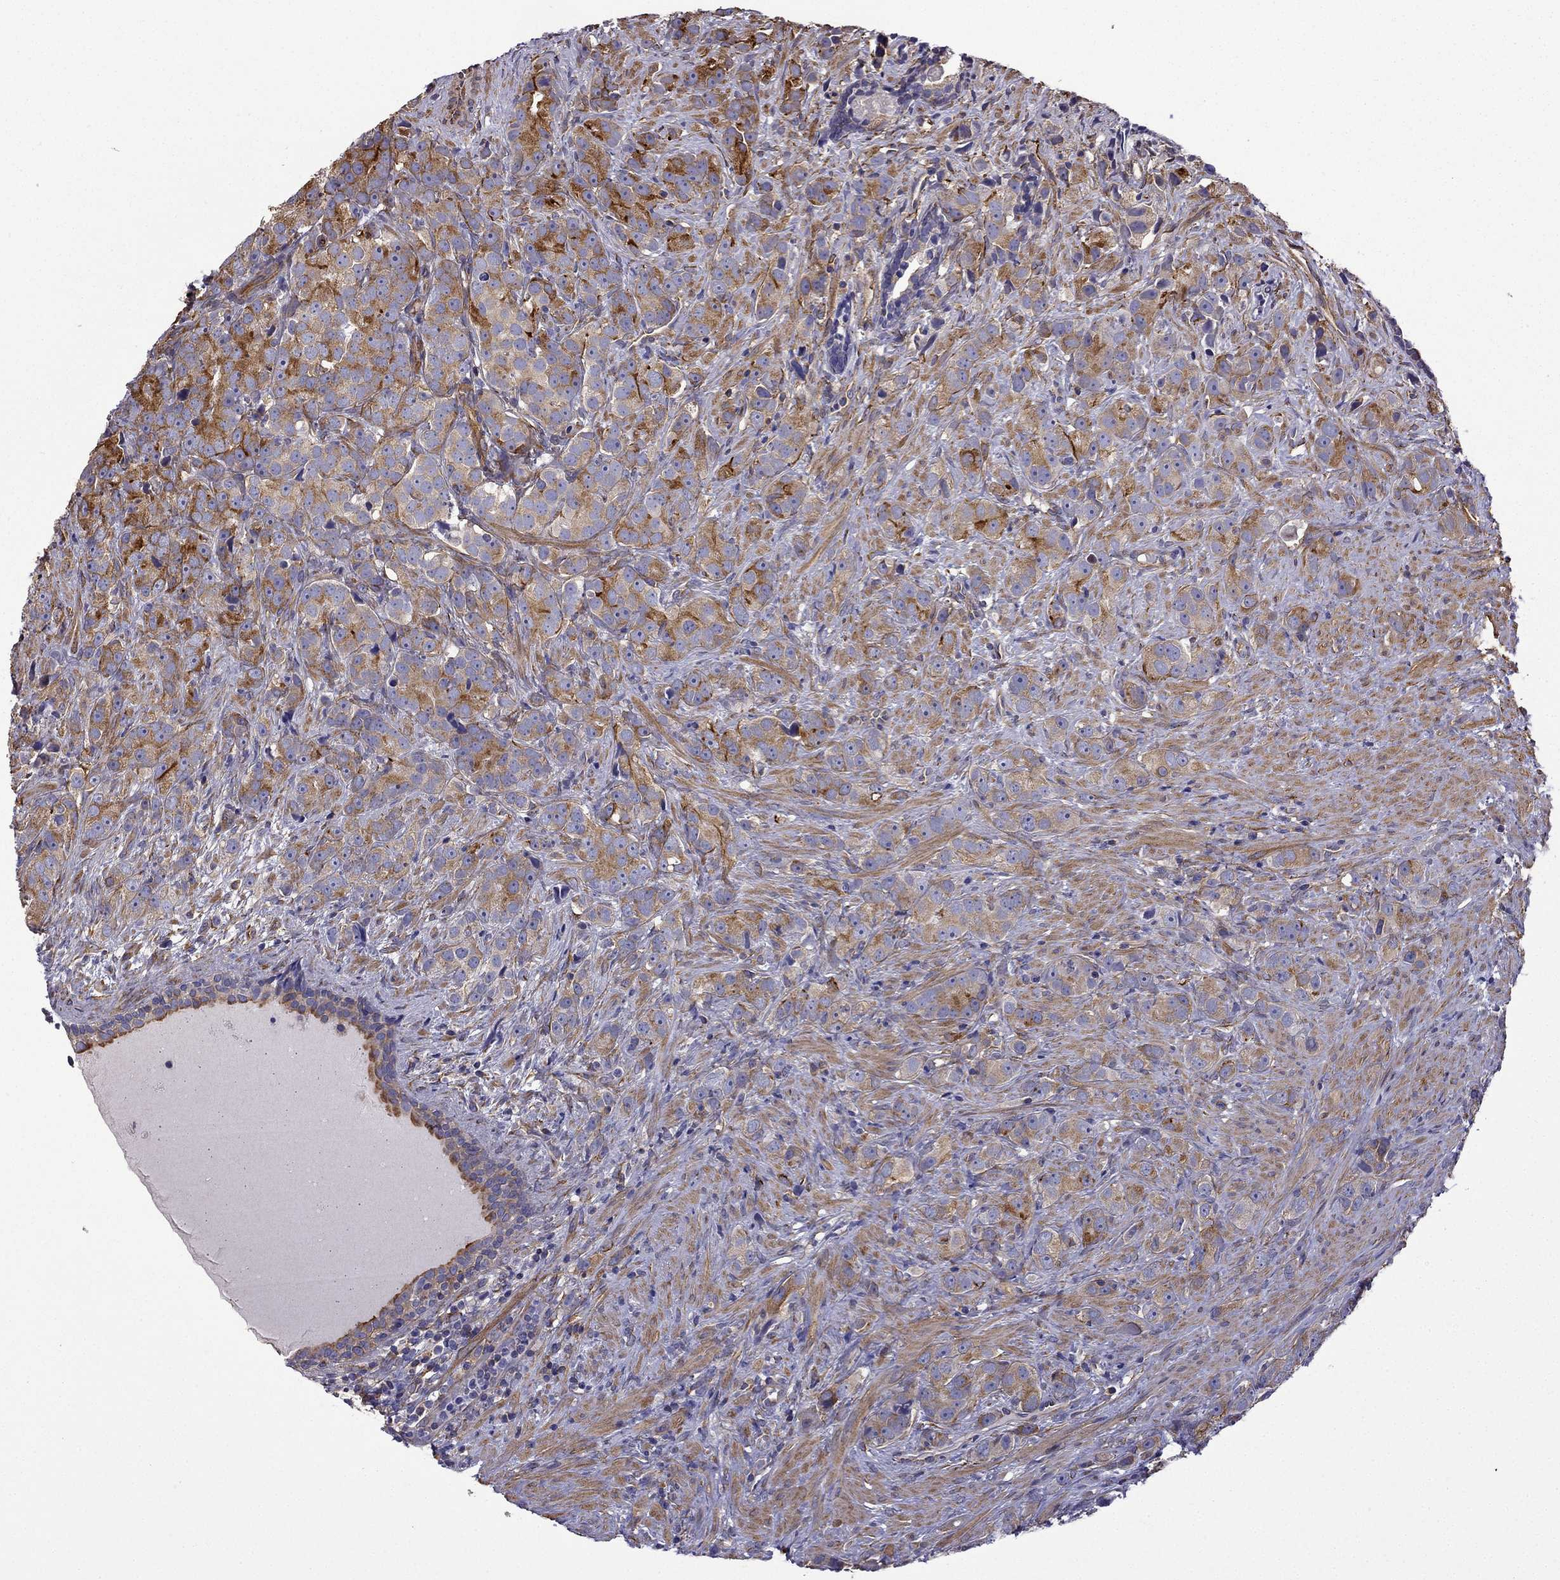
{"staining": {"intensity": "moderate", "quantity": "25%-75%", "location": "cytoplasmic/membranous"}, "tissue": "prostate cancer", "cell_type": "Tumor cells", "image_type": "cancer", "snomed": [{"axis": "morphology", "description": "Adenocarcinoma, High grade"}, {"axis": "topography", "description": "Prostate"}], "caption": "Brown immunohistochemical staining in prostate cancer exhibits moderate cytoplasmic/membranous staining in approximately 25%-75% of tumor cells. (IHC, brightfield microscopy, high magnification).", "gene": "MAP4", "patient": {"sex": "male", "age": 90}}